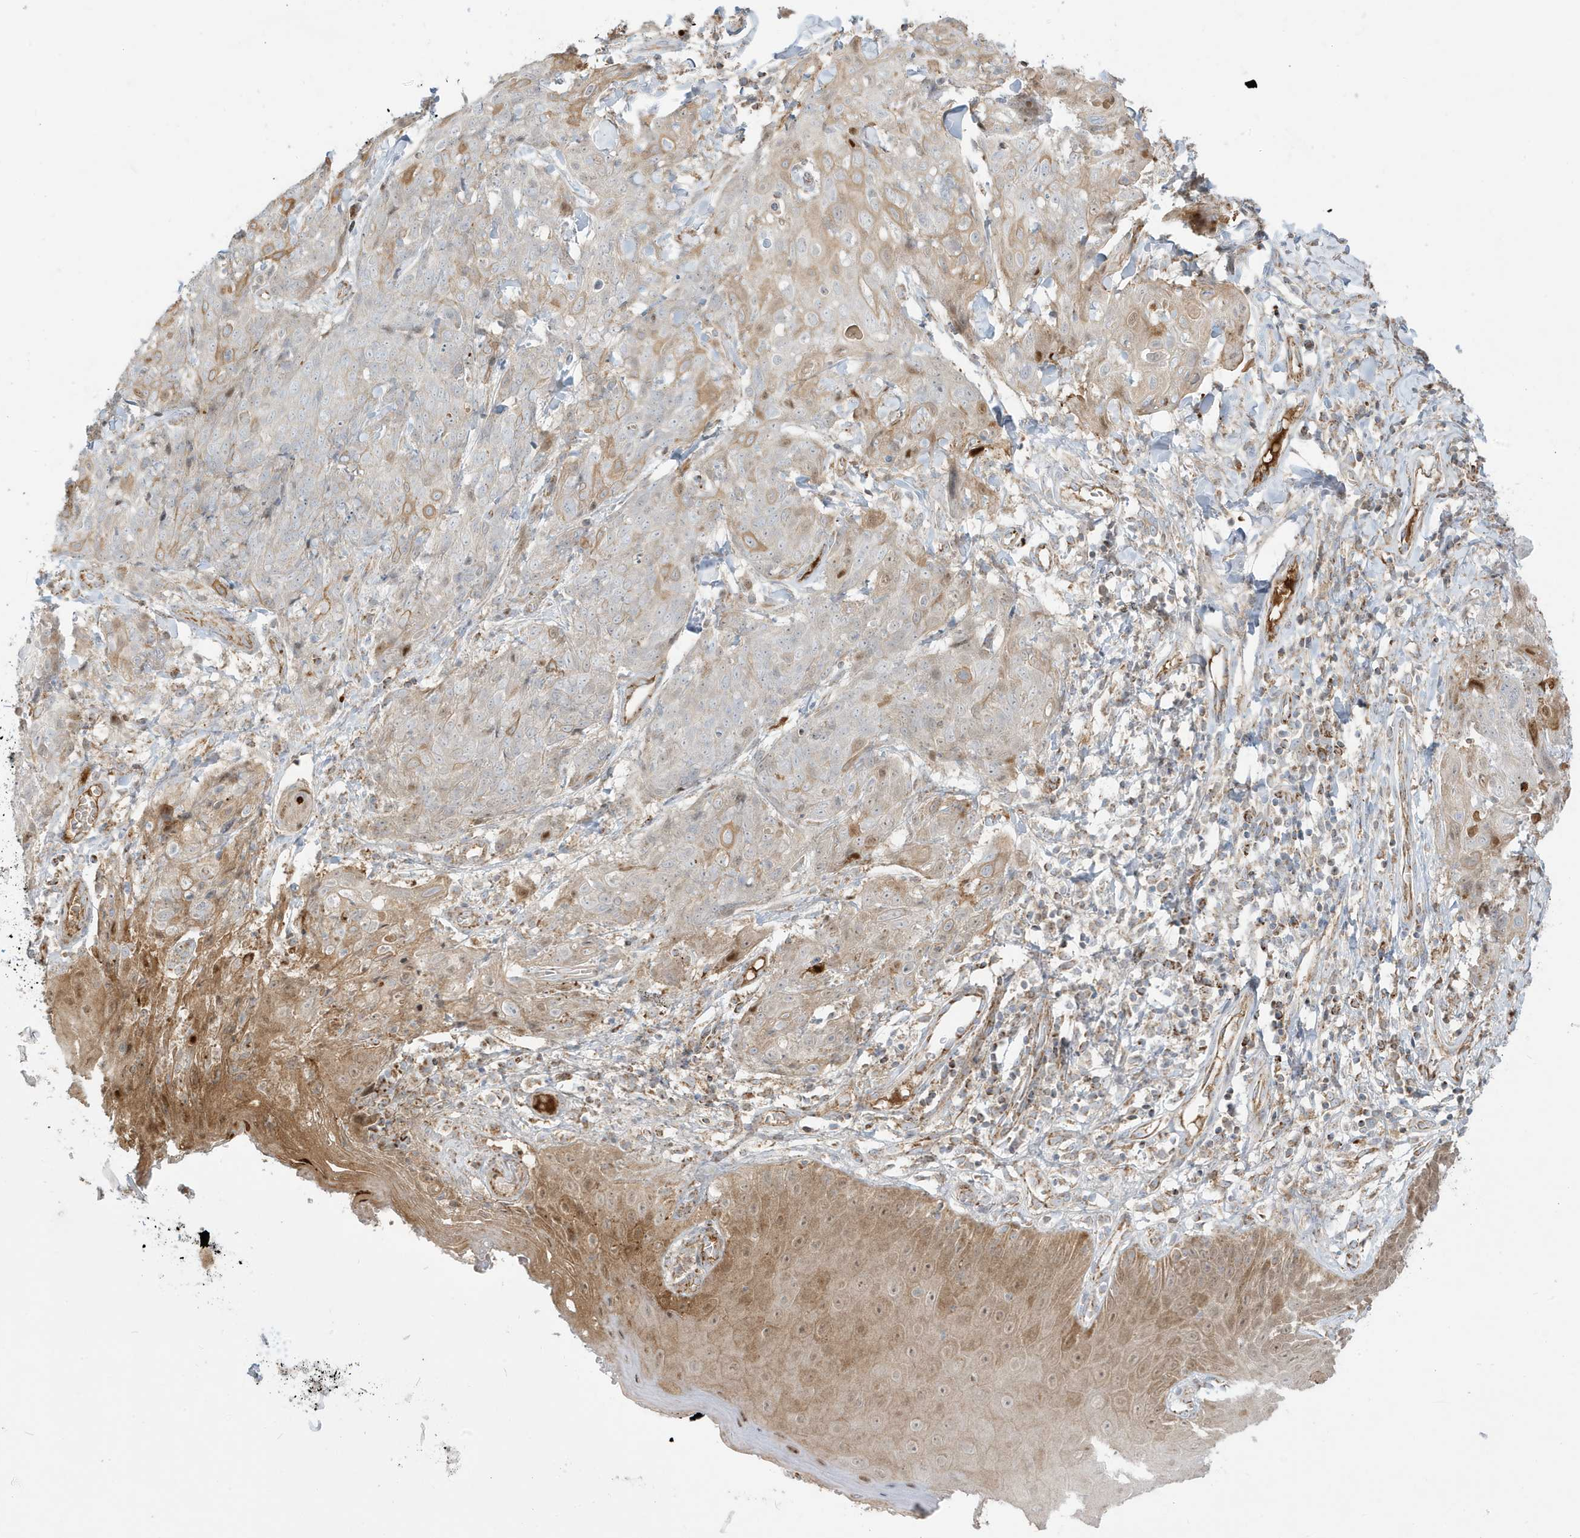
{"staining": {"intensity": "weak", "quantity": "25%-75%", "location": "cytoplasmic/membranous"}, "tissue": "skin cancer", "cell_type": "Tumor cells", "image_type": "cancer", "snomed": [{"axis": "morphology", "description": "Squamous cell carcinoma, NOS"}, {"axis": "topography", "description": "Skin"}, {"axis": "topography", "description": "Vulva"}], "caption": "Skin cancer tissue reveals weak cytoplasmic/membranous staining in approximately 25%-75% of tumor cells, visualized by immunohistochemistry. The staining is performed using DAB (3,3'-diaminobenzidine) brown chromogen to label protein expression. The nuclei are counter-stained blue using hematoxylin.", "gene": "IFT57", "patient": {"sex": "female", "age": 85}}